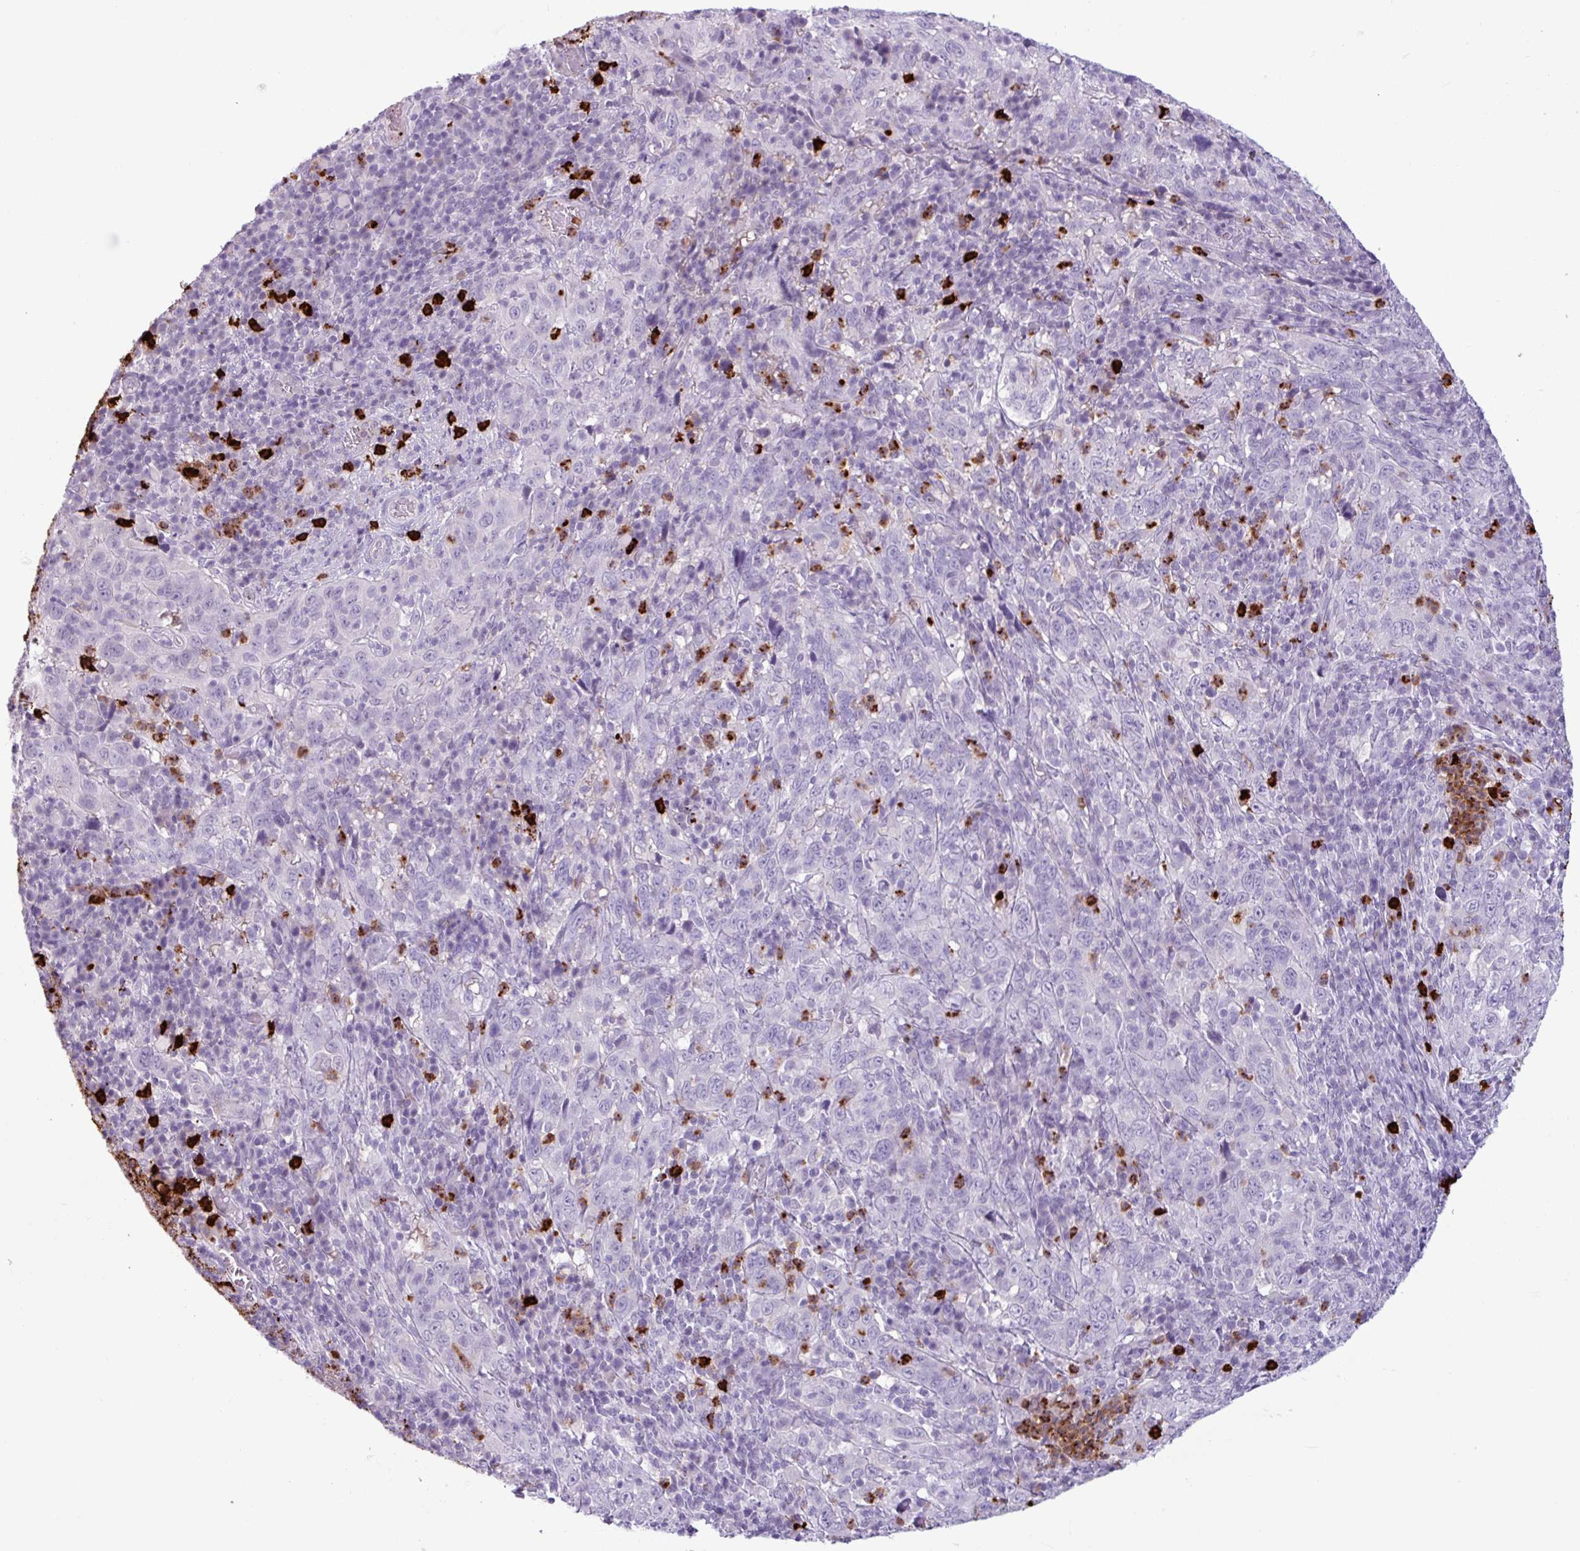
{"staining": {"intensity": "negative", "quantity": "none", "location": "none"}, "tissue": "cervical cancer", "cell_type": "Tumor cells", "image_type": "cancer", "snomed": [{"axis": "morphology", "description": "Squamous cell carcinoma, NOS"}, {"axis": "topography", "description": "Cervix"}], "caption": "An immunohistochemistry (IHC) histopathology image of cervical squamous cell carcinoma is shown. There is no staining in tumor cells of cervical squamous cell carcinoma.", "gene": "TMEM178A", "patient": {"sex": "female", "age": 46}}